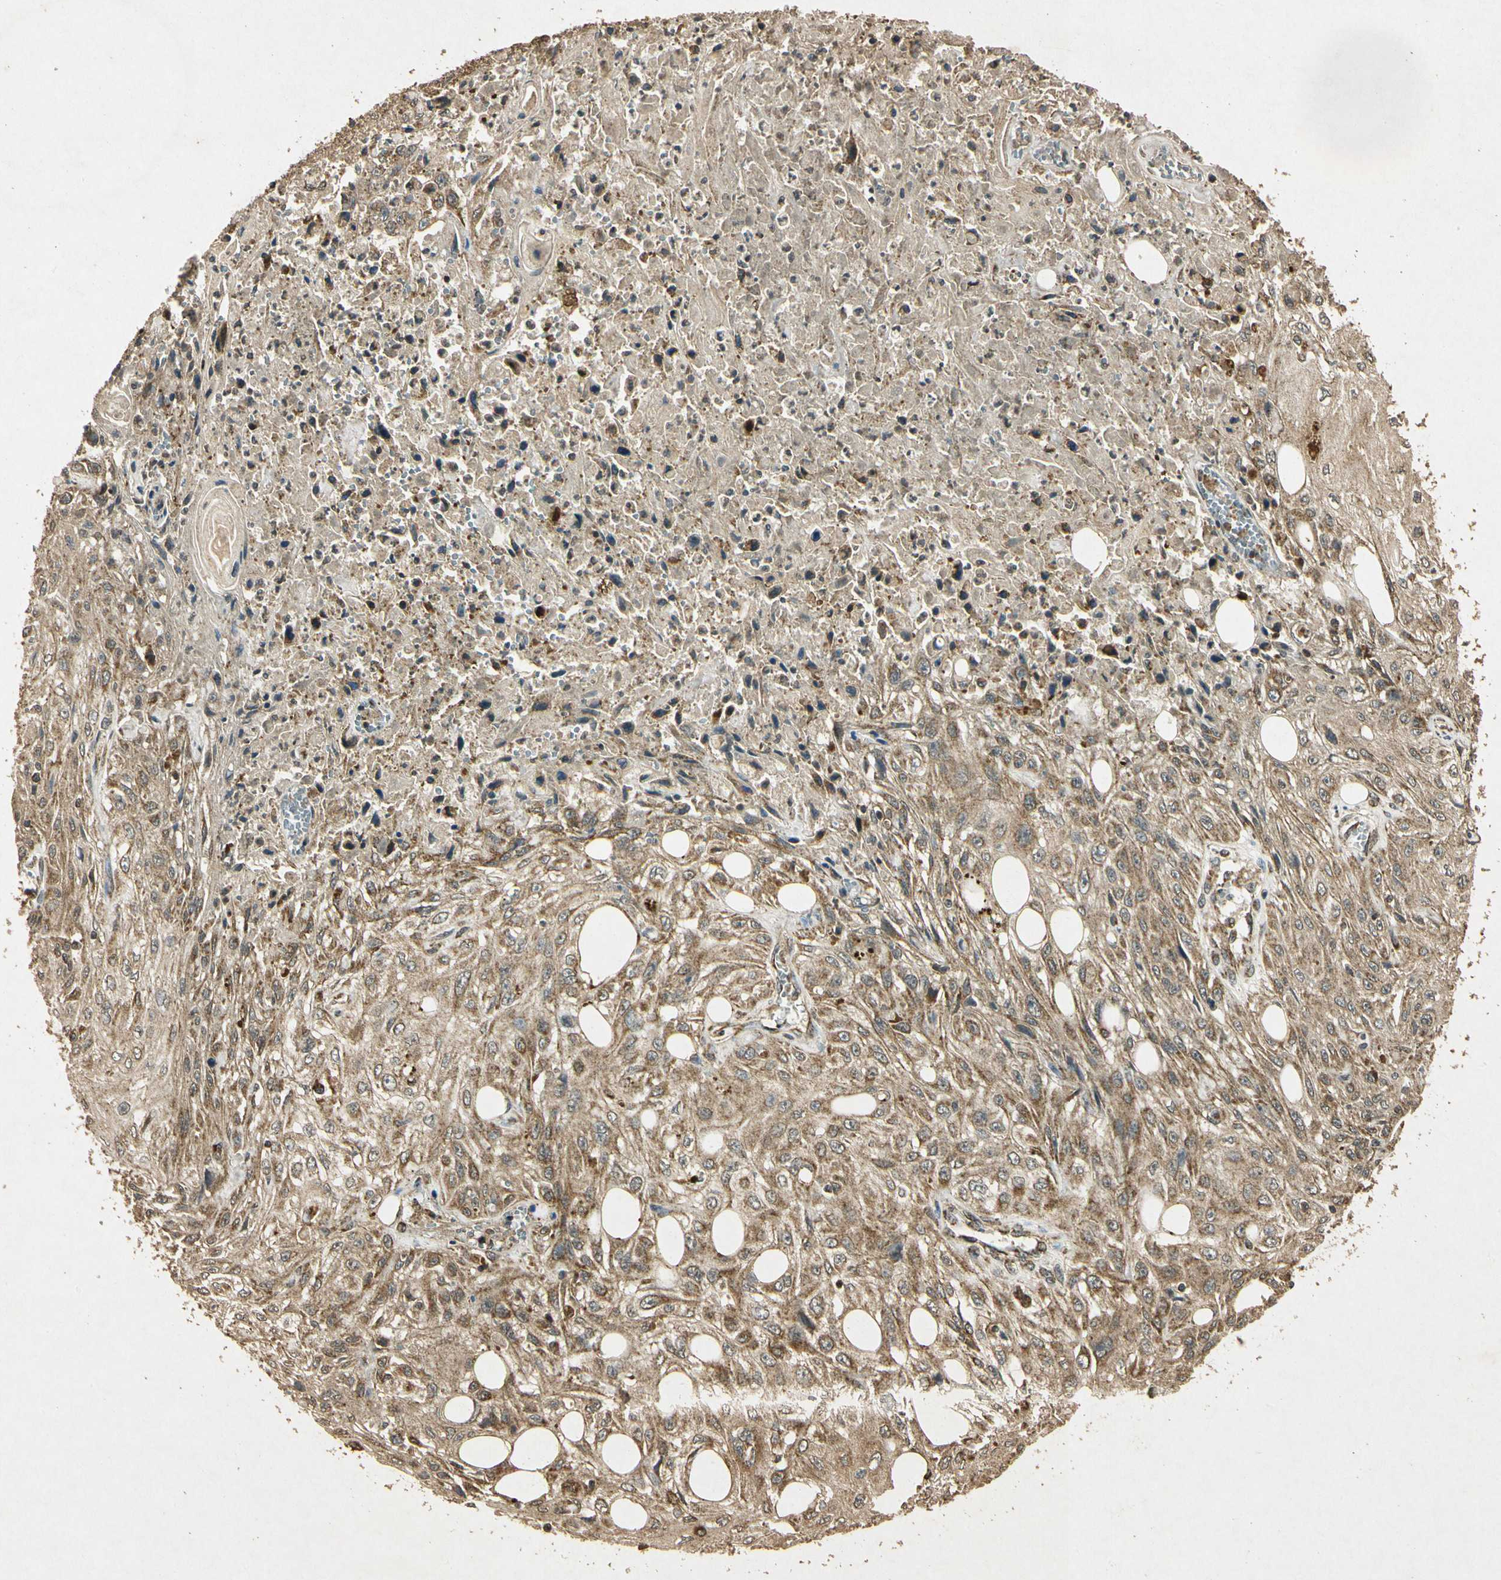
{"staining": {"intensity": "weak", "quantity": "25%-75%", "location": "cytoplasmic/membranous"}, "tissue": "skin cancer", "cell_type": "Tumor cells", "image_type": "cancer", "snomed": [{"axis": "morphology", "description": "Squamous cell carcinoma, NOS"}, {"axis": "morphology", "description": "Squamous cell carcinoma, metastatic, NOS"}, {"axis": "topography", "description": "Skin"}, {"axis": "topography", "description": "Lymph node"}], "caption": "A high-resolution photomicrograph shows IHC staining of squamous cell carcinoma (skin), which reveals weak cytoplasmic/membranous expression in about 25%-75% of tumor cells.", "gene": "PRDX3", "patient": {"sex": "male", "age": 75}}